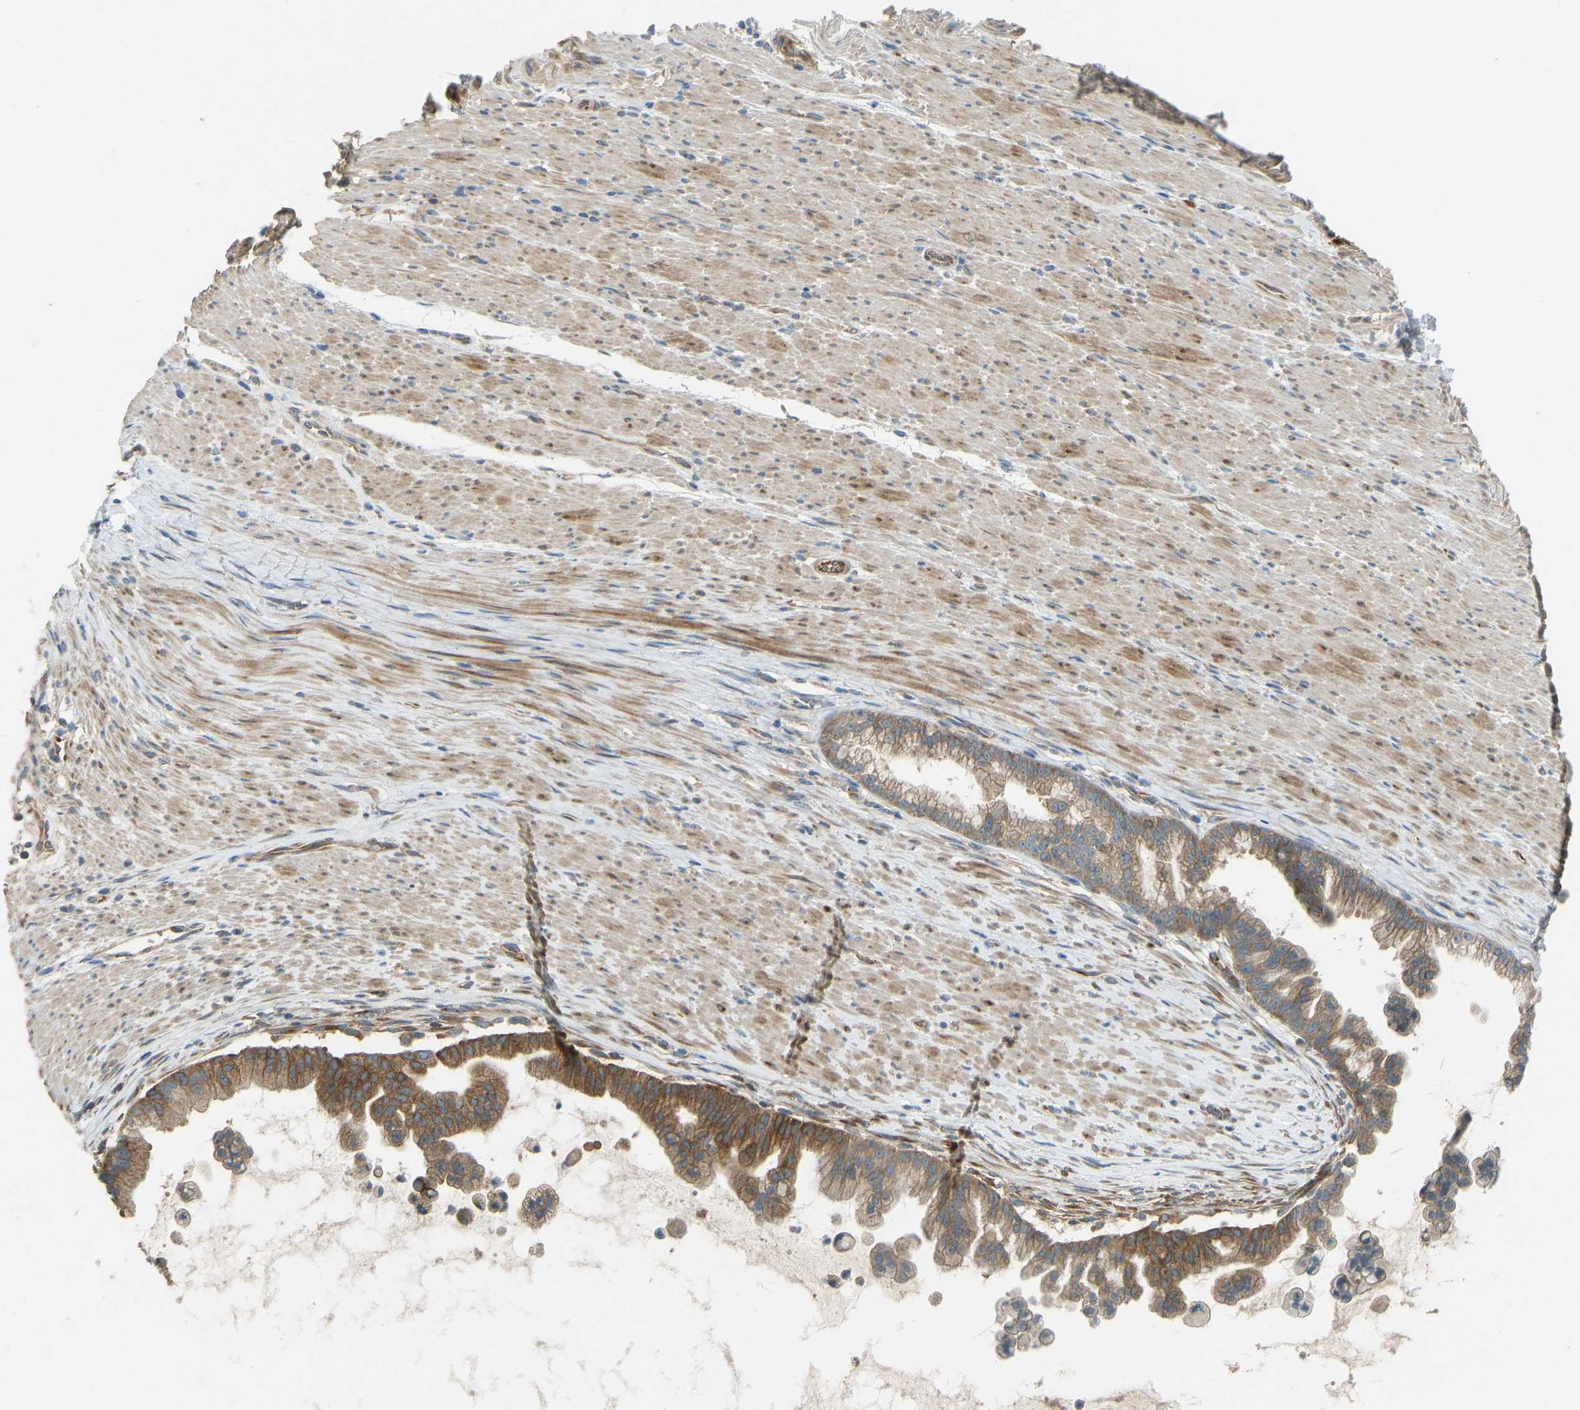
{"staining": {"intensity": "moderate", "quantity": ">75%", "location": "cytoplasmic/membranous"}, "tissue": "pancreatic cancer", "cell_type": "Tumor cells", "image_type": "cancer", "snomed": [{"axis": "morphology", "description": "Adenocarcinoma, NOS"}, {"axis": "topography", "description": "Pancreas"}], "caption": "Human pancreatic cancer stained for a protein (brown) displays moderate cytoplasmic/membranous positive staining in about >75% of tumor cells.", "gene": "STAU2", "patient": {"sex": "male", "age": 69}}